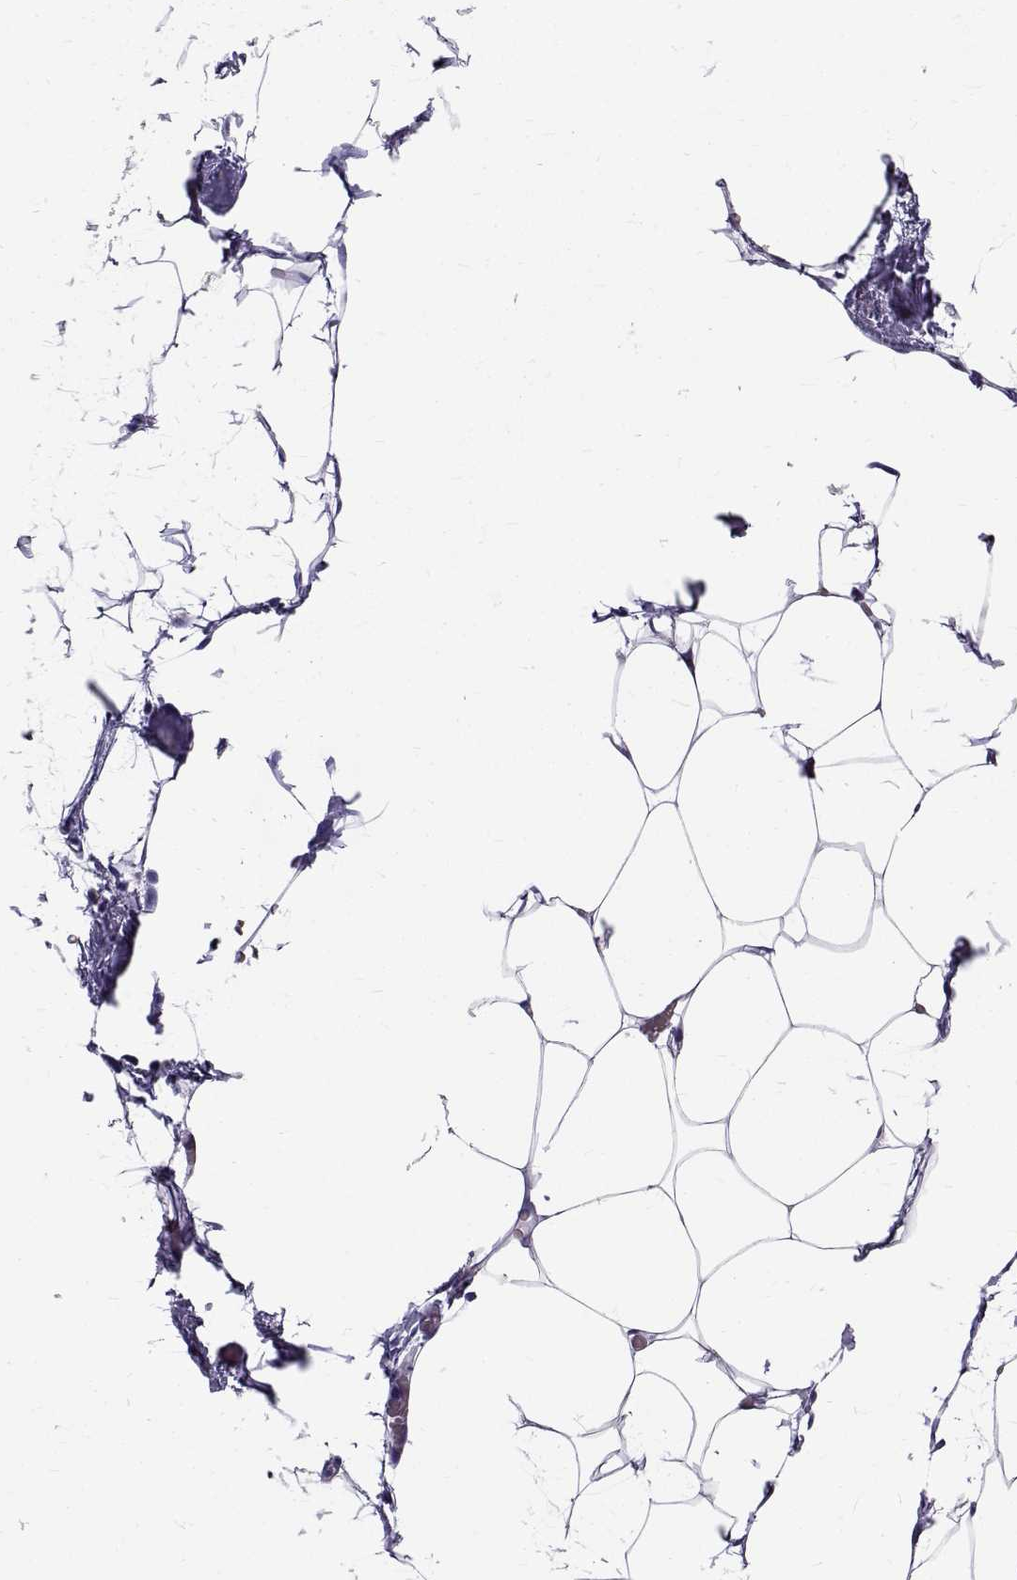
{"staining": {"intensity": "negative", "quantity": "none", "location": "none"}, "tissue": "adipose tissue", "cell_type": "Adipocytes", "image_type": "normal", "snomed": [{"axis": "morphology", "description": "Normal tissue, NOS"}, {"axis": "topography", "description": "Adipose tissue"}], "caption": "Adipose tissue was stained to show a protein in brown. There is no significant expression in adipocytes. (DAB (3,3'-diaminobenzidine) immunohistochemistry, high magnification).", "gene": "IGSF1", "patient": {"sex": "male", "age": 57}}